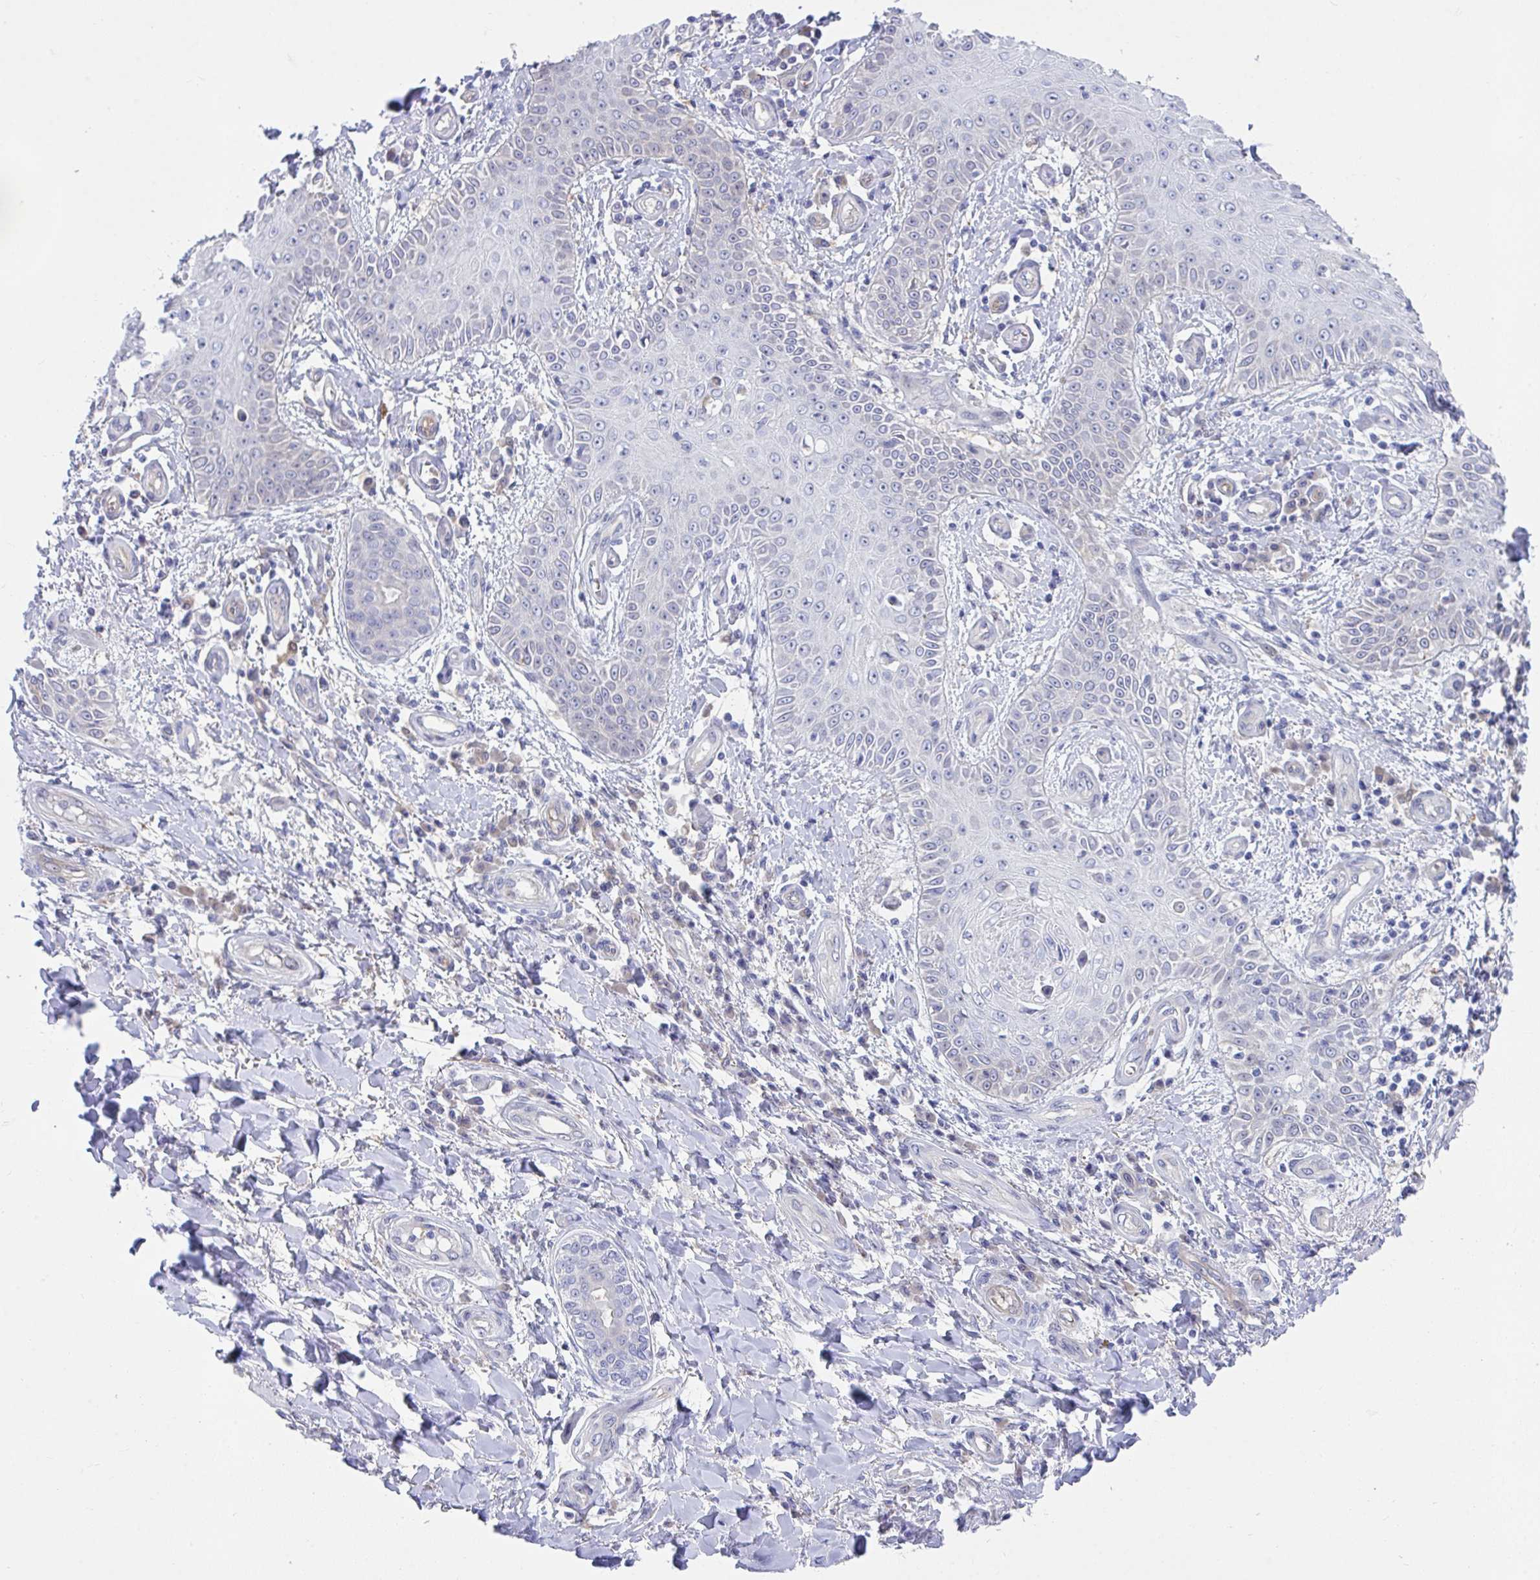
{"staining": {"intensity": "negative", "quantity": "none", "location": "none"}, "tissue": "skin cancer", "cell_type": "Tumor cells", "image_type": "cancer", "snomed": [{"axis": "morphology", "description": "Squamous cell carcinoma, NOS"}, {"axis": "topography", "description": "Skin"}], "caption": "A micrograph of skin cancer (squamous cell carcinoma) stained for a protein displays no brown staining in tumor cells.", "gene": "CENPQ", "patient": {"sex": "male", "age": 70}}